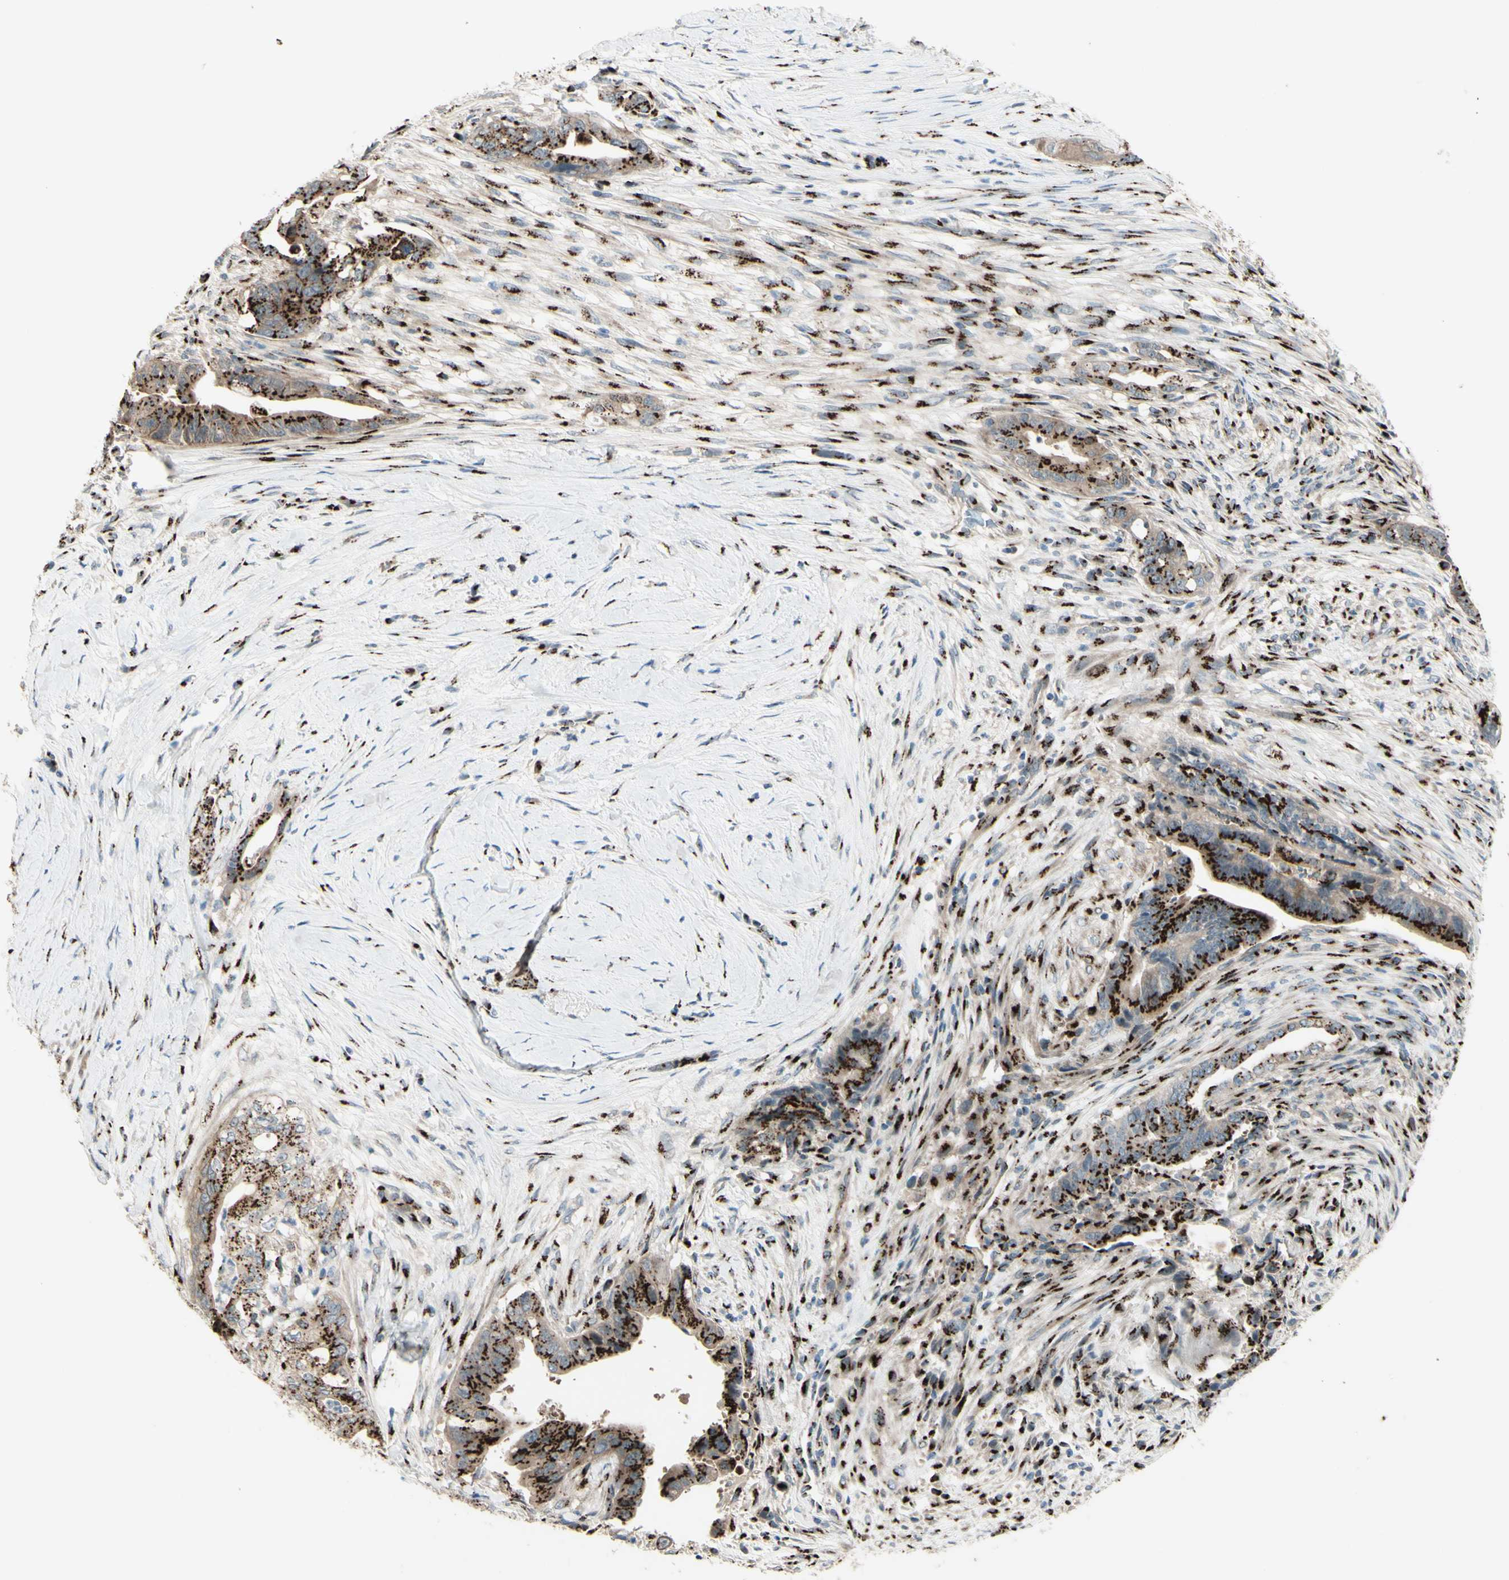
{"staining": {"intensity": "strong", "quantity": ">75%", "location": "cytoplasmic/membranous"}, "tissue": "pancreatic cancer", "cell_type": "Tumor cells", "image_type": "cancer", "snomed": [{"axis": "morphology", "description": "Adenocarcinoma, NOS"}, {"axis": "topography", "description": "Pancreas"}], "caption": "Pancreatic cancer stained for a protein exhibits strong cytoplasmic/membranous positivity in tumor cells.", "gene": "BPNT2", "patient": {"sex": "male", "age": 70}}